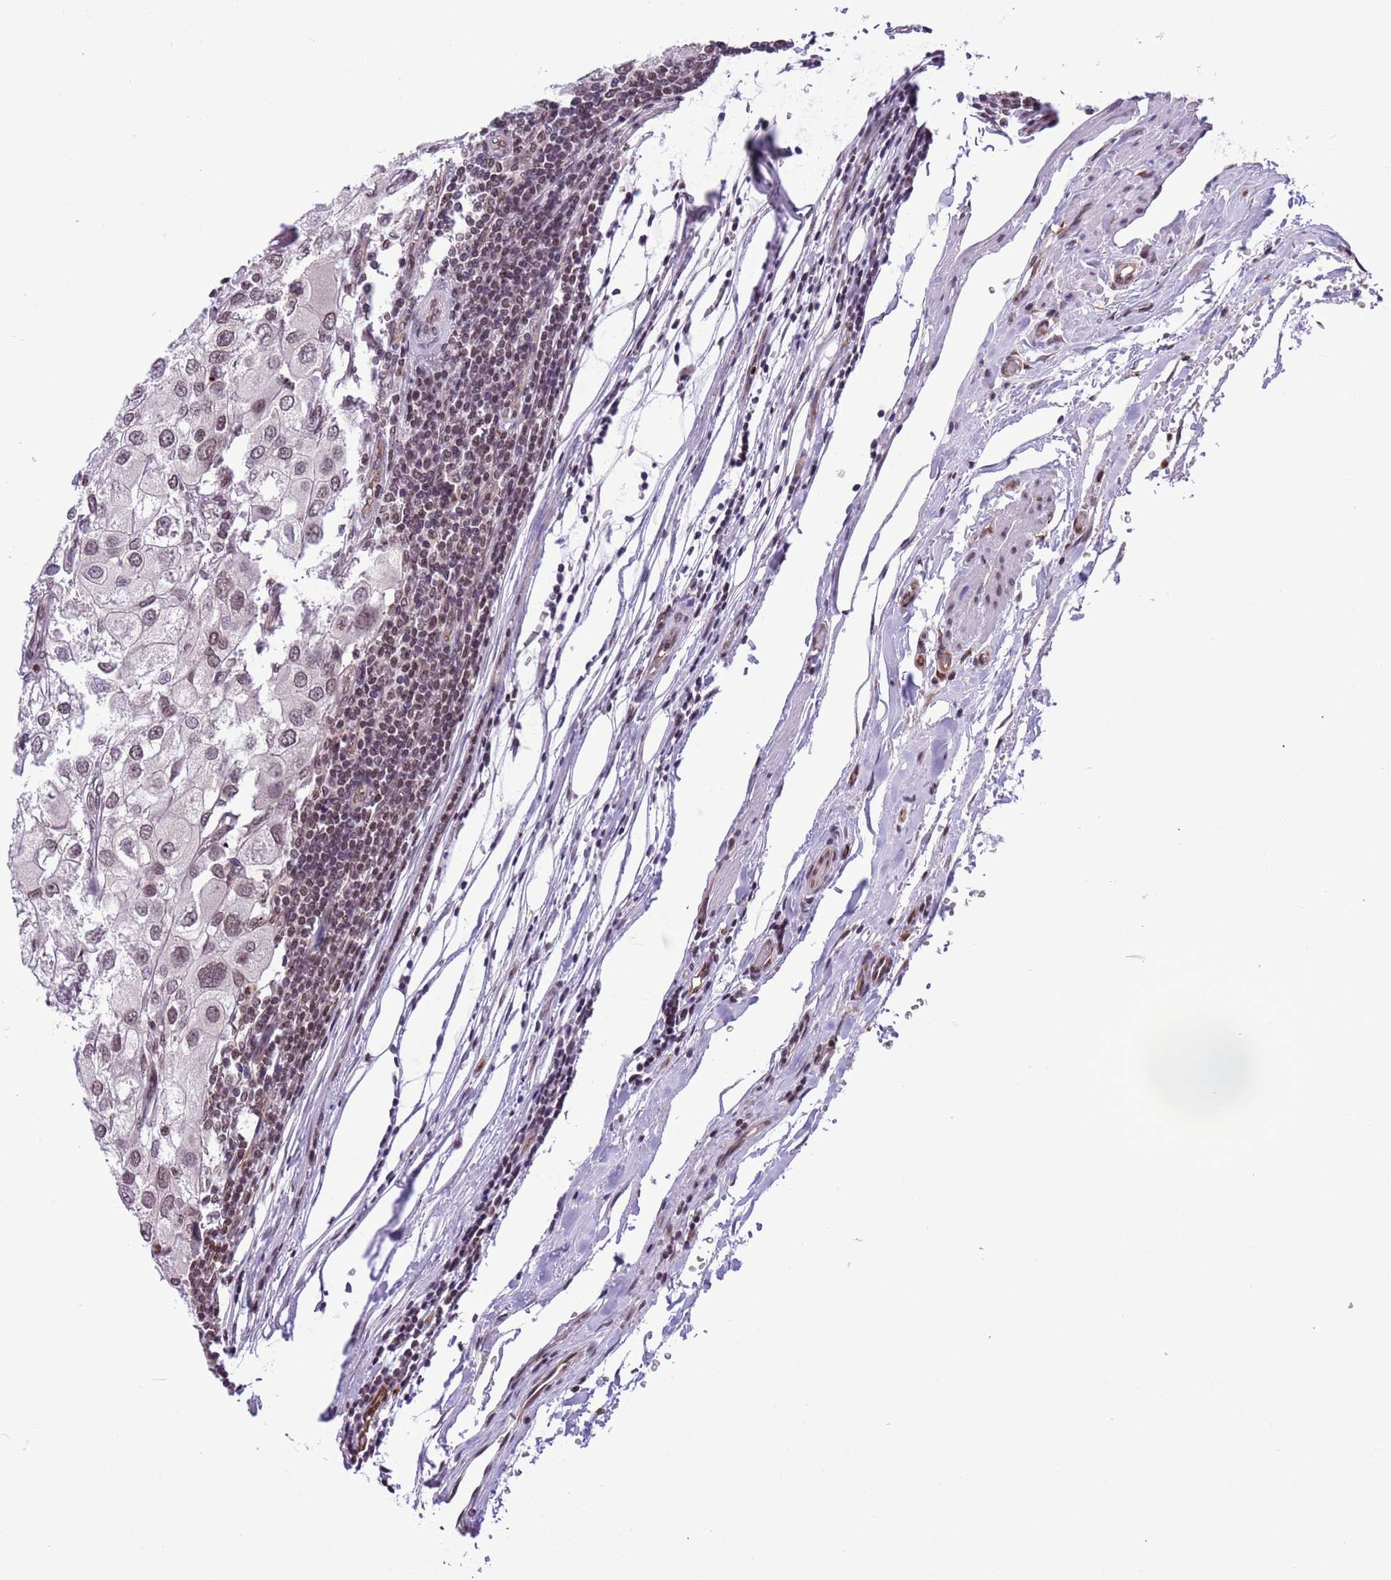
{"staining": {"intensity": "weak", "quantity": "<25%", "location": "nuclear"}, "tissue": "urothelial cancer", "cell_type": "Tumor cells", "image_type": "cancer", "snomed": [{"axis": "morphology", "description": "Urothelial carcinoma, High grade"}, {"axis": "topography", "description": "Urinary bladder"}], "caption": "There is no significant expression in tumor cells of high-grade urothelial carcinoma.", "gene": "NRIP1", "patient": {"sex": "male", "age": 64}}